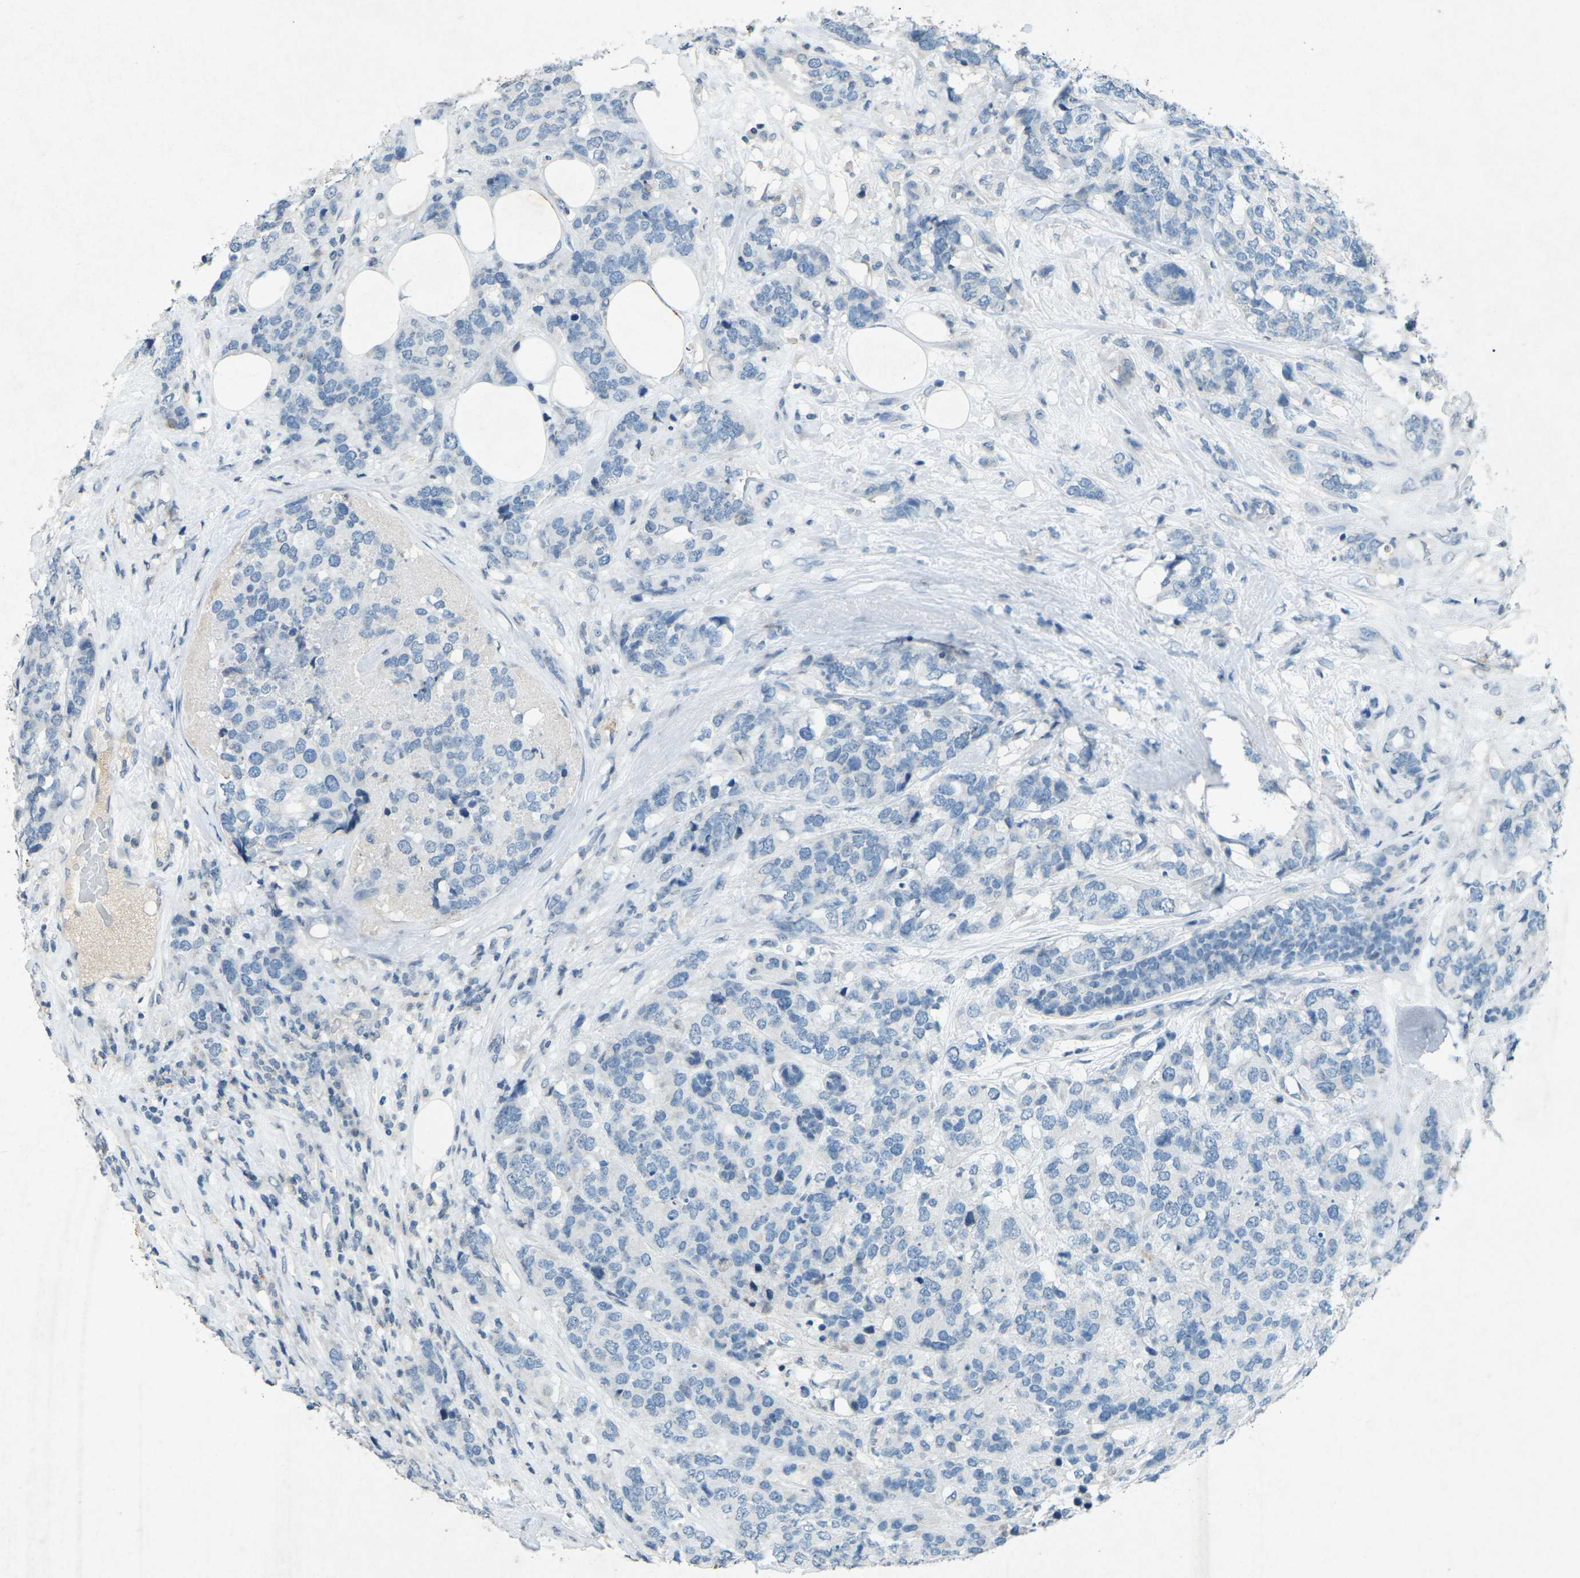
{"staining": {"intensity": "negative", "quantity": "none", "location": "none"}, "tissue": "breast cancer", "cell_type": "Tumor cells", "image_type": "cancer", "snomed": [{"axis": "morphology", "description": "Lobular carcinoma"}, {"axis": "topography", "description": "Breast"}], "caption": "Tumor cells are negative for protein expression in human lobular carcinoma (breast). (DAB (3,3'-diaminobenzidine) immunohistochemistry, high magnification).", "gene": "A1BG", "patient": {"sex": "female", "age": 59}}